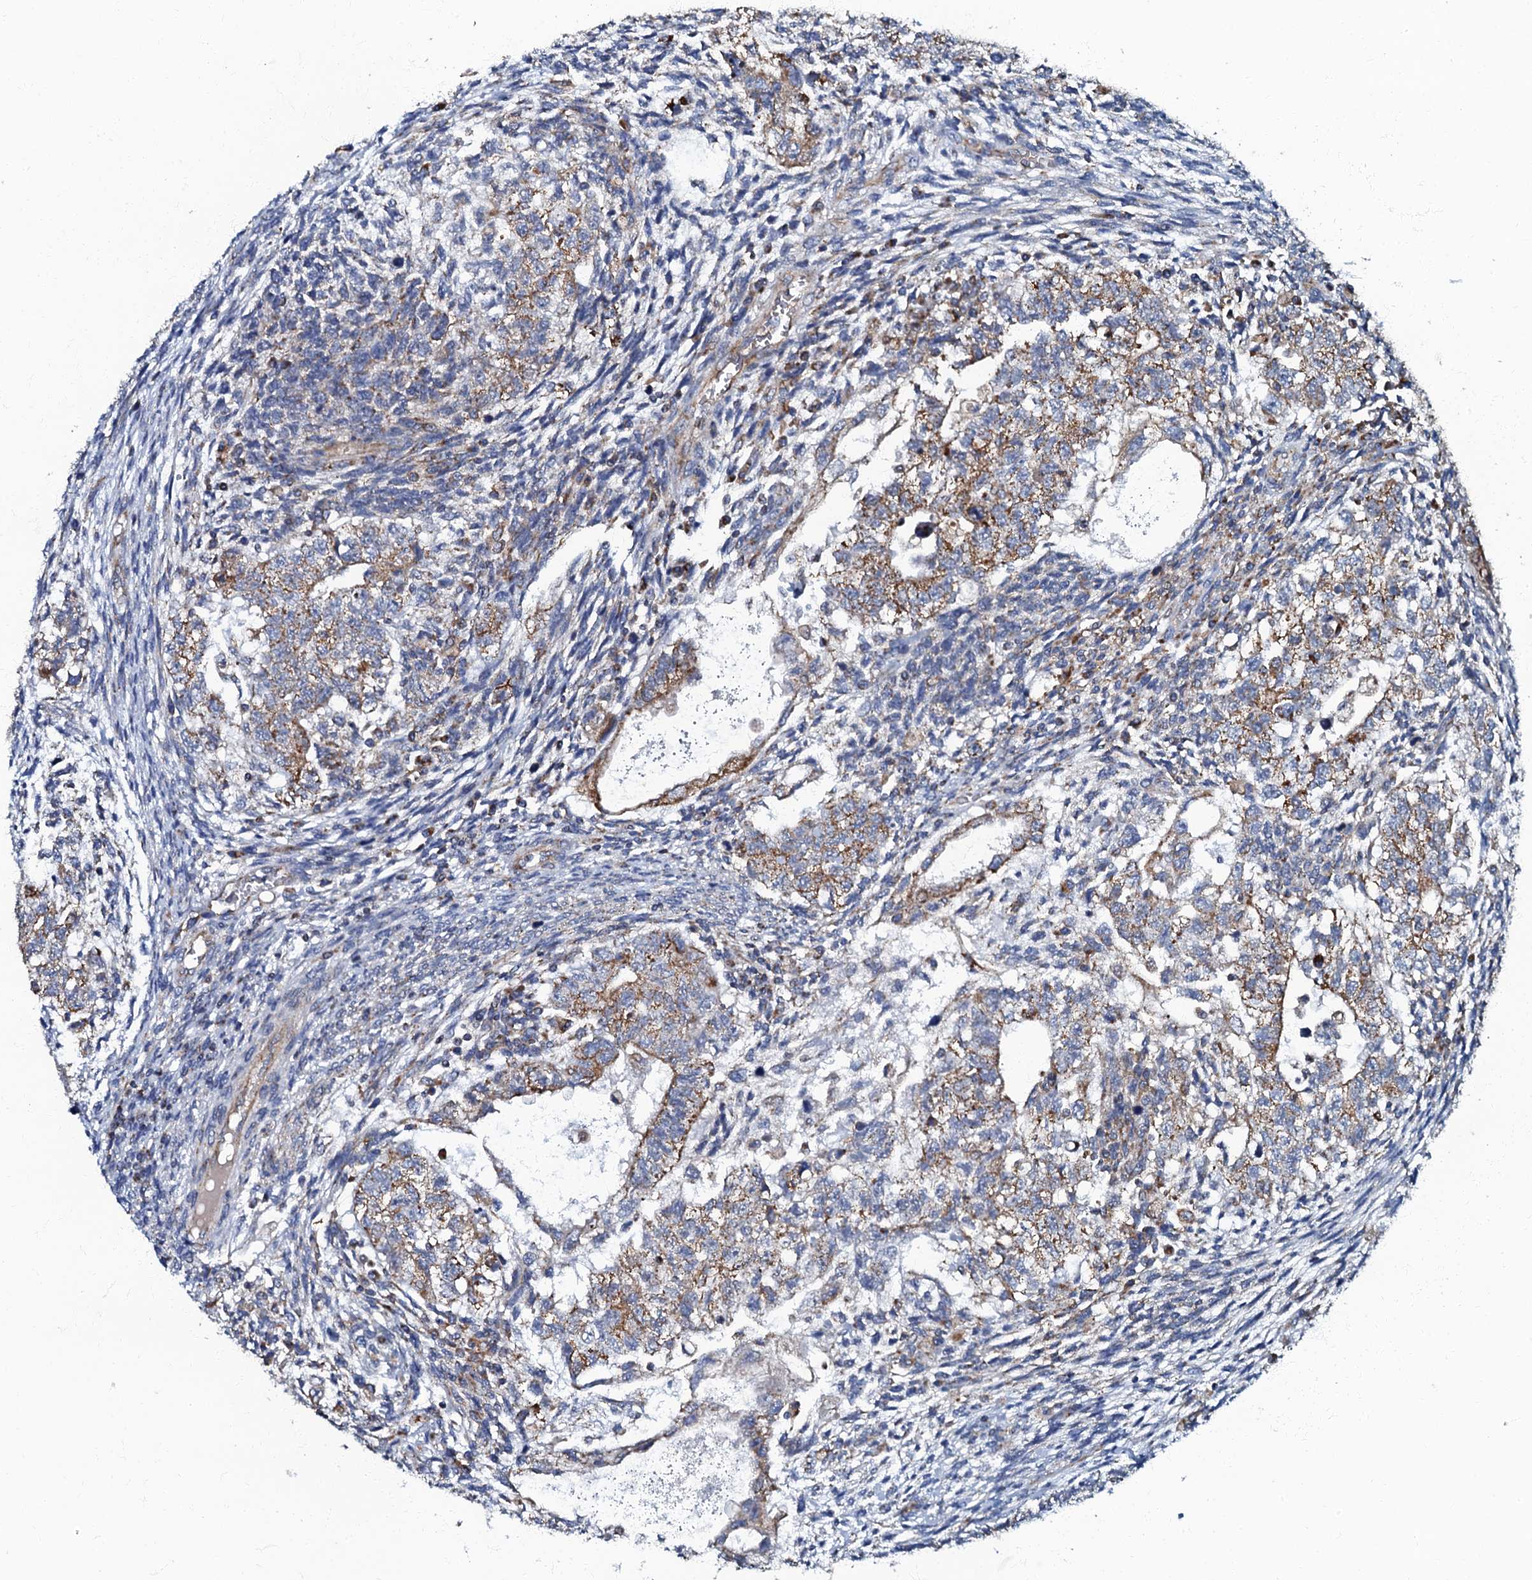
{"staining": {"intensity": "moderate", "quantity": ">75%", "location": "cytoplasmic/membranous"}, "tissue": "testis cancer", "cell_type": "Tumor cells", "image_type": "cancer", "snomed": [{"axis": "morphology", "description": "Carcinoma, Embryonal, NOS"}, {"axis": "topography", "description": "Testis"}], "caption": "About >75% of tumor cells in human testis cancer show moderate cytoplasmic/membranous protein expression as visualized by brown immunohistochemical staining.", "gene": "NDUFA12", "patient": {"sex": "male", "age": 37}}